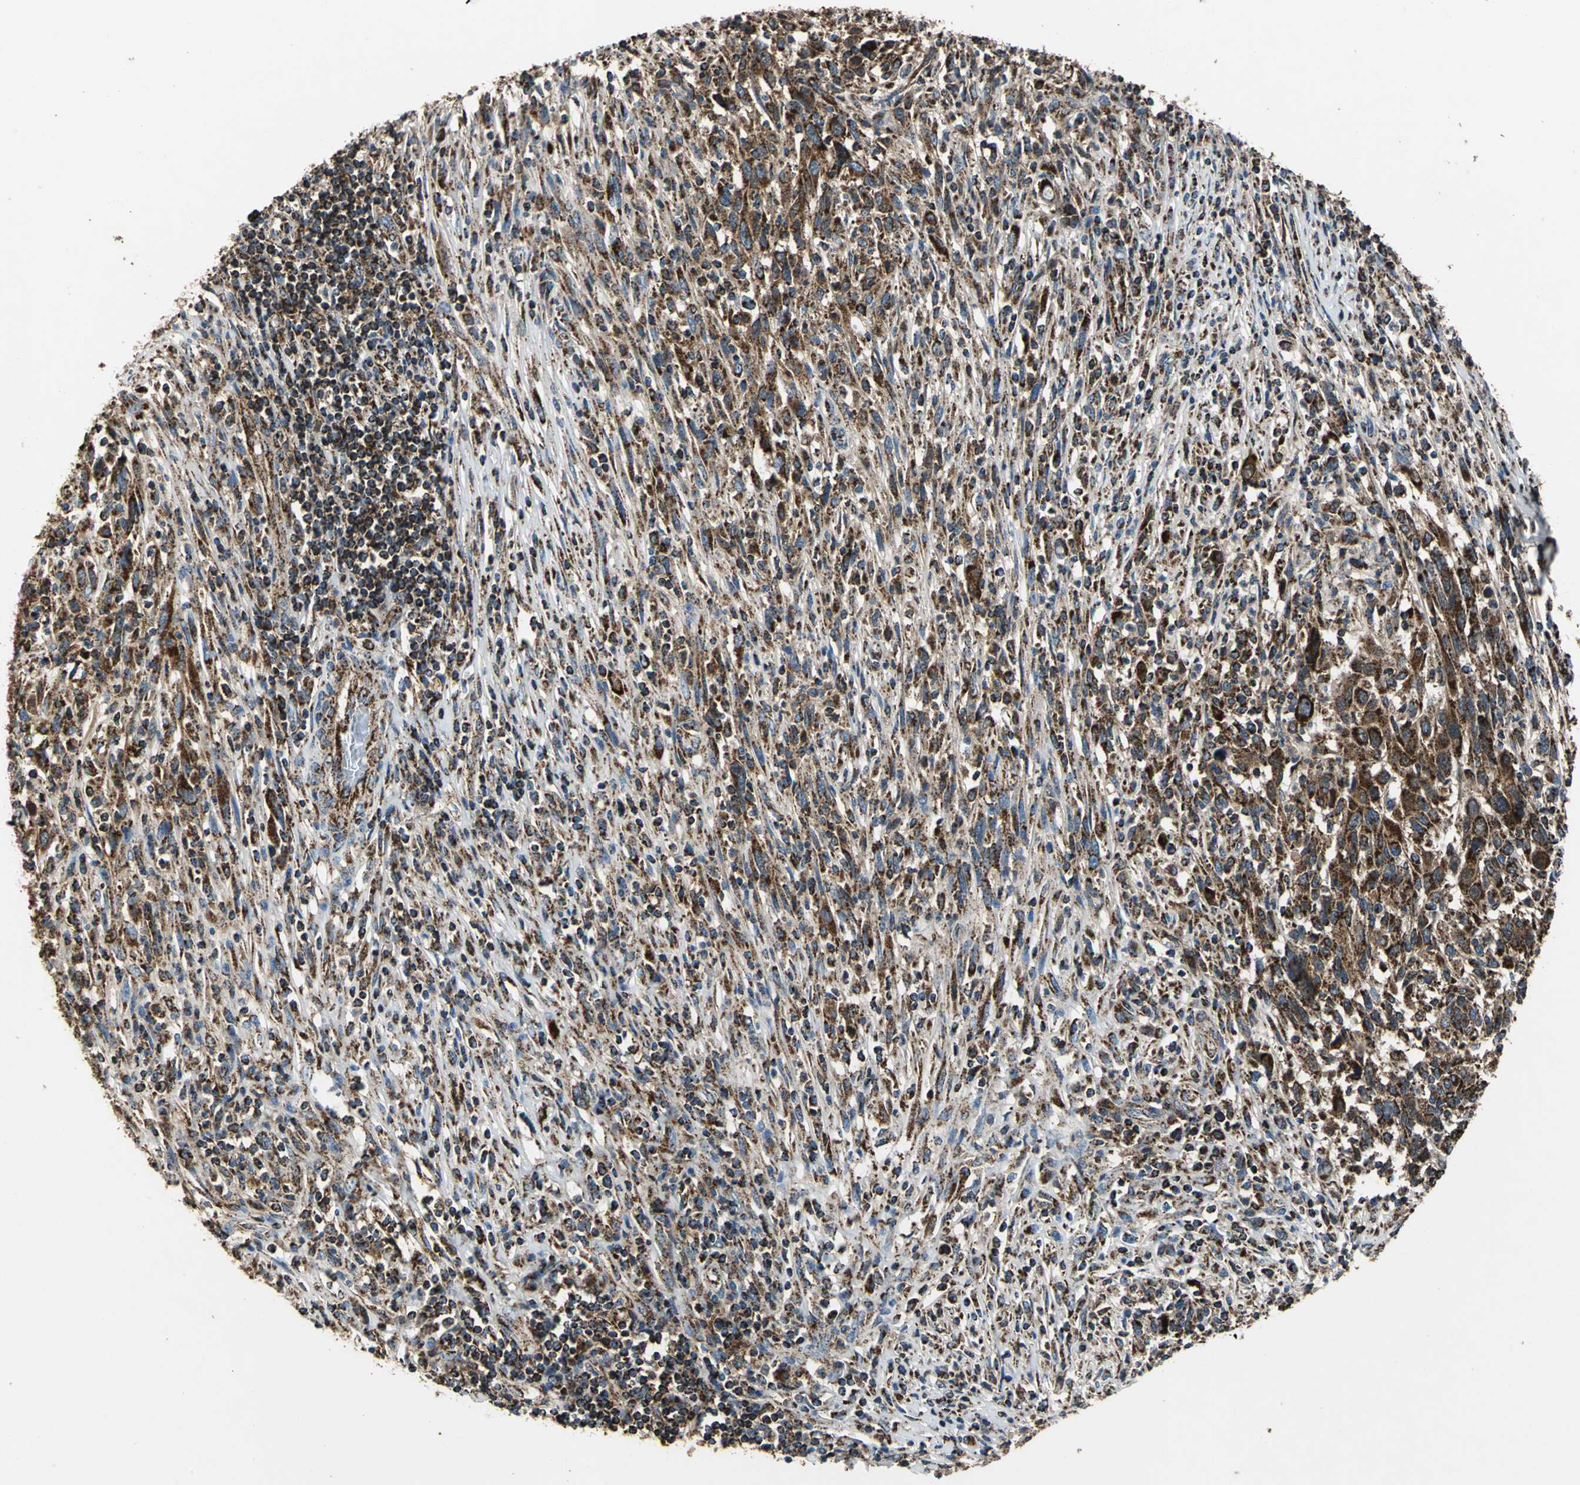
{"staining": {"intensity": "strong", "quantity": ">75%", "location": "cytoplasmic/membranous"}, "tissue": "melanoma", "cell_type": "Tumor cells", "image_type": "cancer", "snomed": [{"axis": "morphology", "description": "Malignant melanoma, Metastatic site"}, {"axis": "topography", "description": "Lymph node"}], "caption": "Immunohistochemistry (IHC) of human malignant melanoma (metastatic site) exhibits high levels of strong cytoplasmic/membranous staining in approximately >75% of tumor cells.", "gene": "ECH1", "patient": {"sex": "male", "age": 61}}